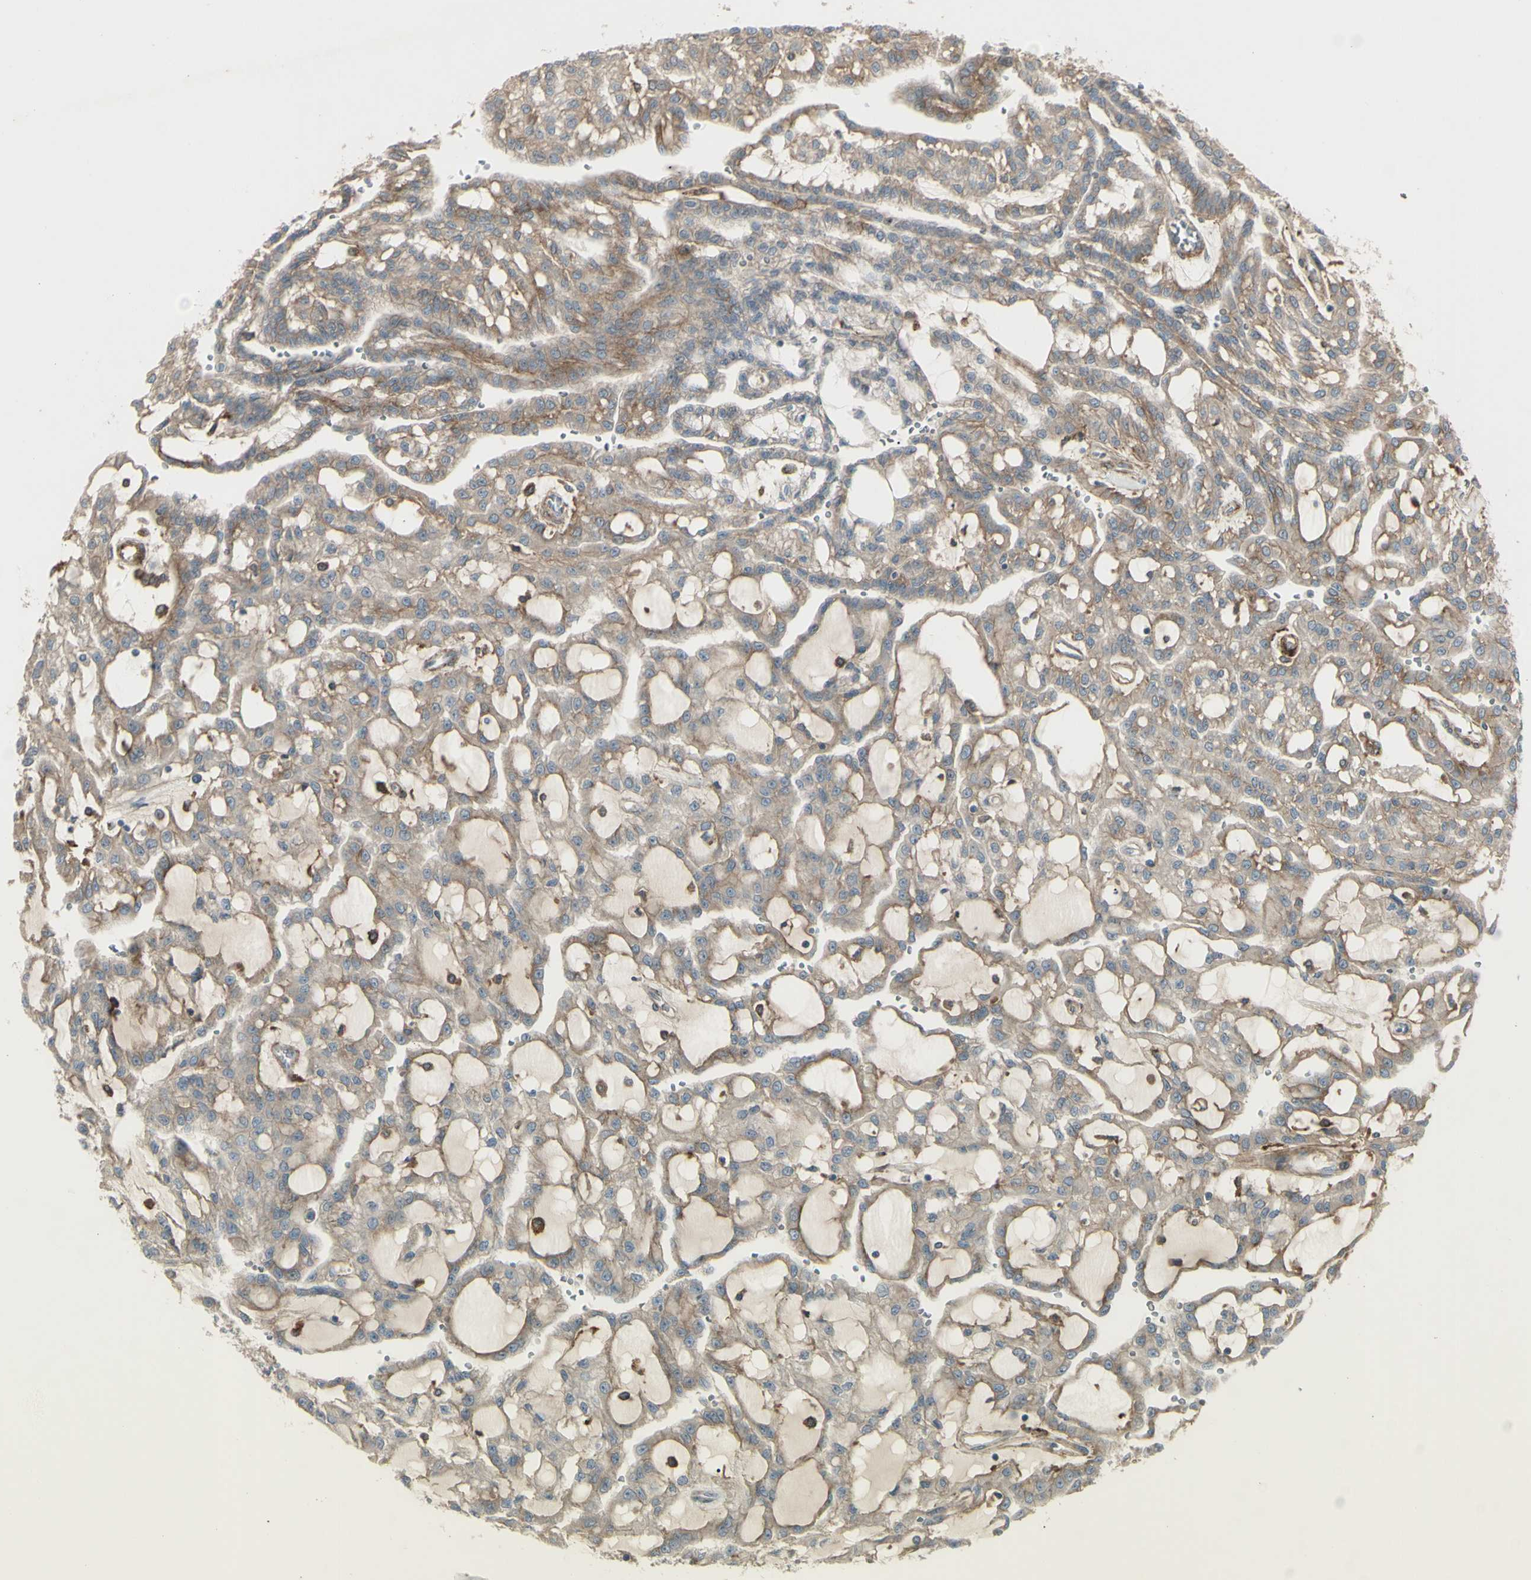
{"staining": {"intensity": "weak", "quantity": "25%-75%", "location": "cytoplasmic/membranous"}, "tissue": "renal cancer", "cell_type": "Tumor cells", "image_type": "cancer", "snomed": [{"axis": "morphology", "description": "Adenocarcinoma, NOS"}, {"axis": "topography", "description": "Kidney"}], "caption": "Weak cytoplasmic/membranous expression is present in approximately 25%-75% of tumor cells in adenocarcinoma (renal). (brown staining indicates protein expression, while blue staining denotes nuclei).", "gene": "CD276", "patient": {"sex": "male", "age": 63}}